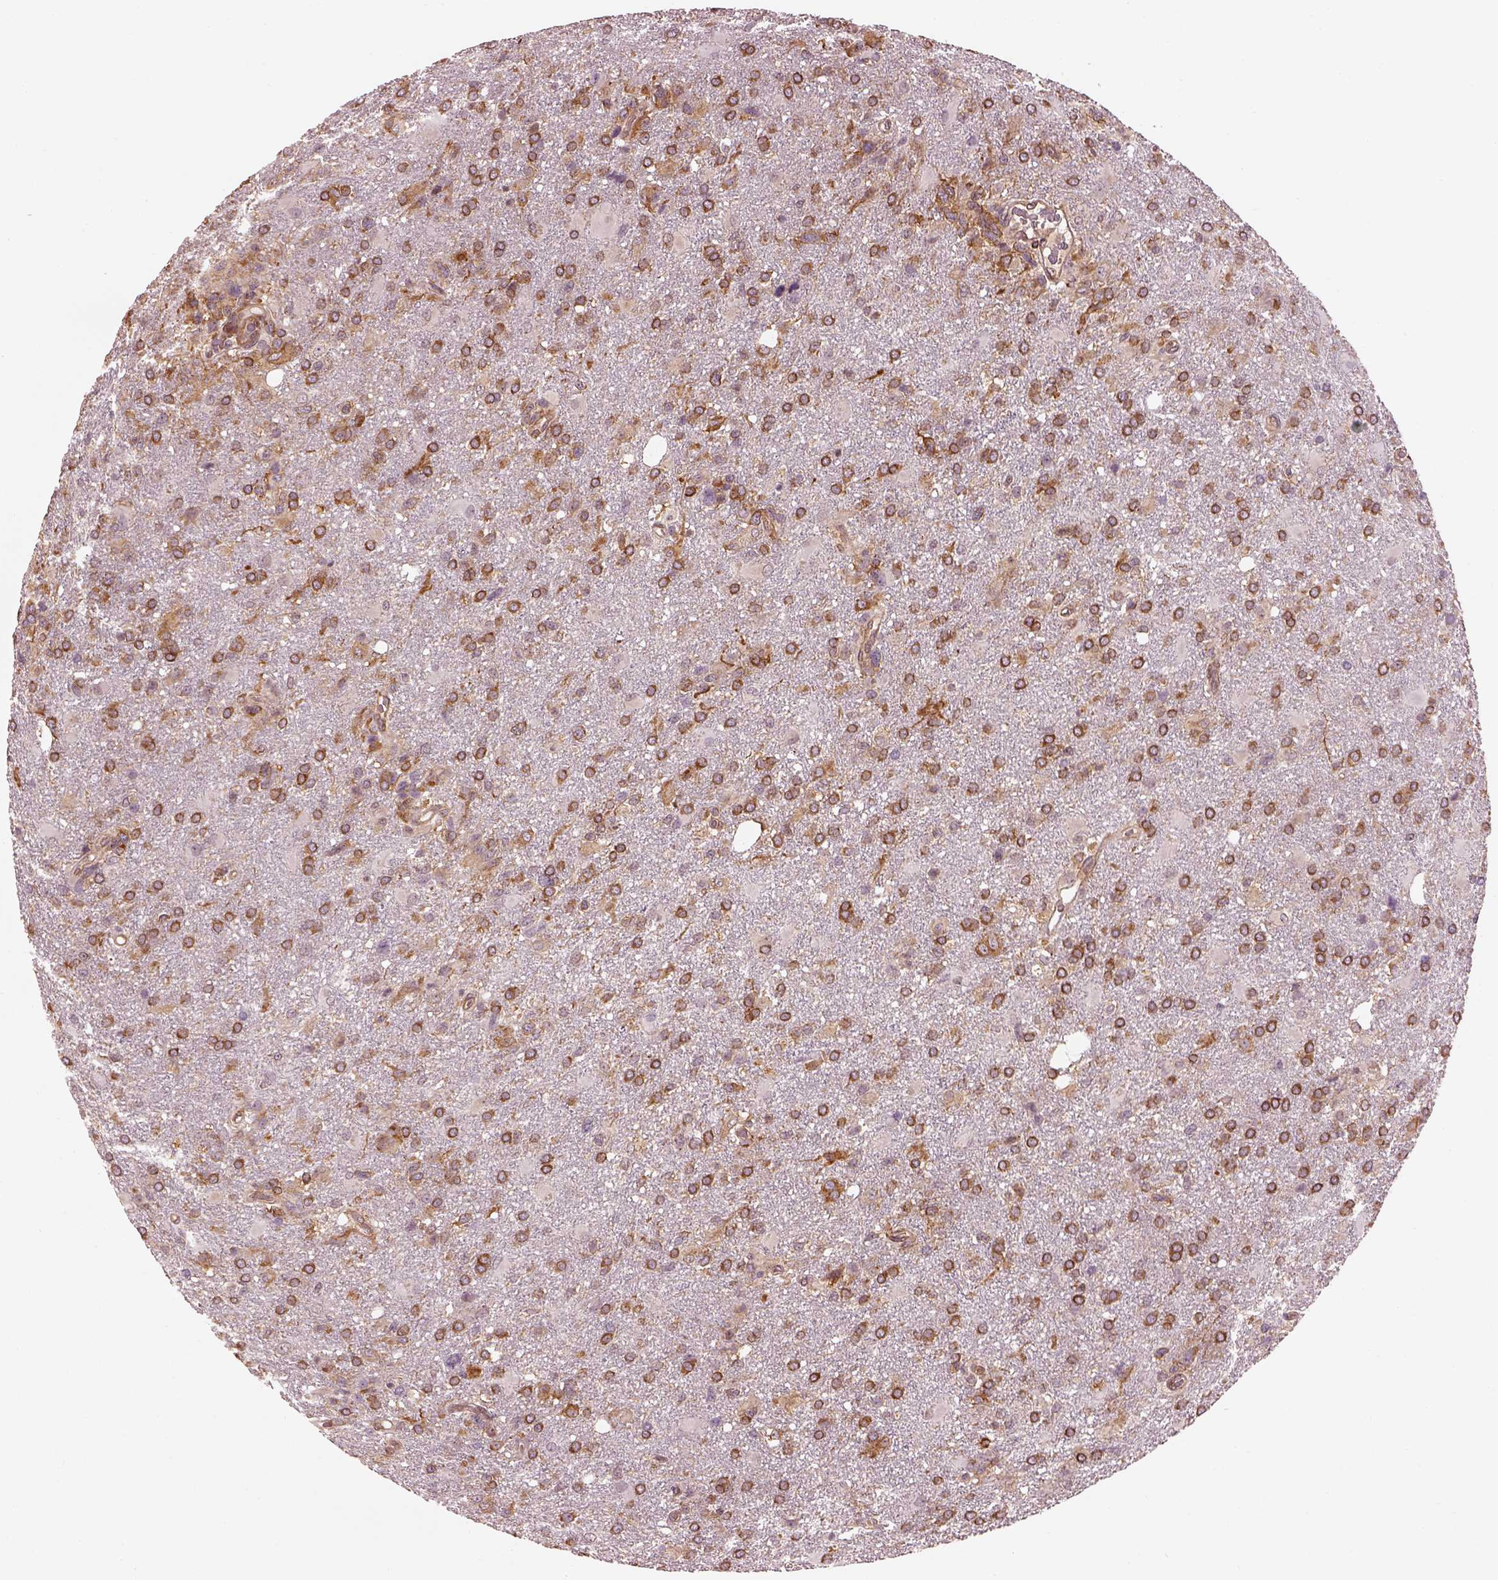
{"staining": {"intensity": "strong", "quantity": "25%-75%", "location": "cytoplasmic/membranous"}, "tissue": "glioma", "cell_type": "Tumor cells", "image_type": "cancer", "snomed": [{"axis": "morphology", "description": "Glioma, malignant, High grade"}, {"axis": "topography", "description": "Brain"}], "caption": "Glioma stained with DAB immunohistochemistry (IHC) reveals high levels of strong cytoplasmic/membranous staining in approximately 25%-75% of tumor cells.", "gene": "LSM14A", "patient": {"sex": "male", "age": 68}}